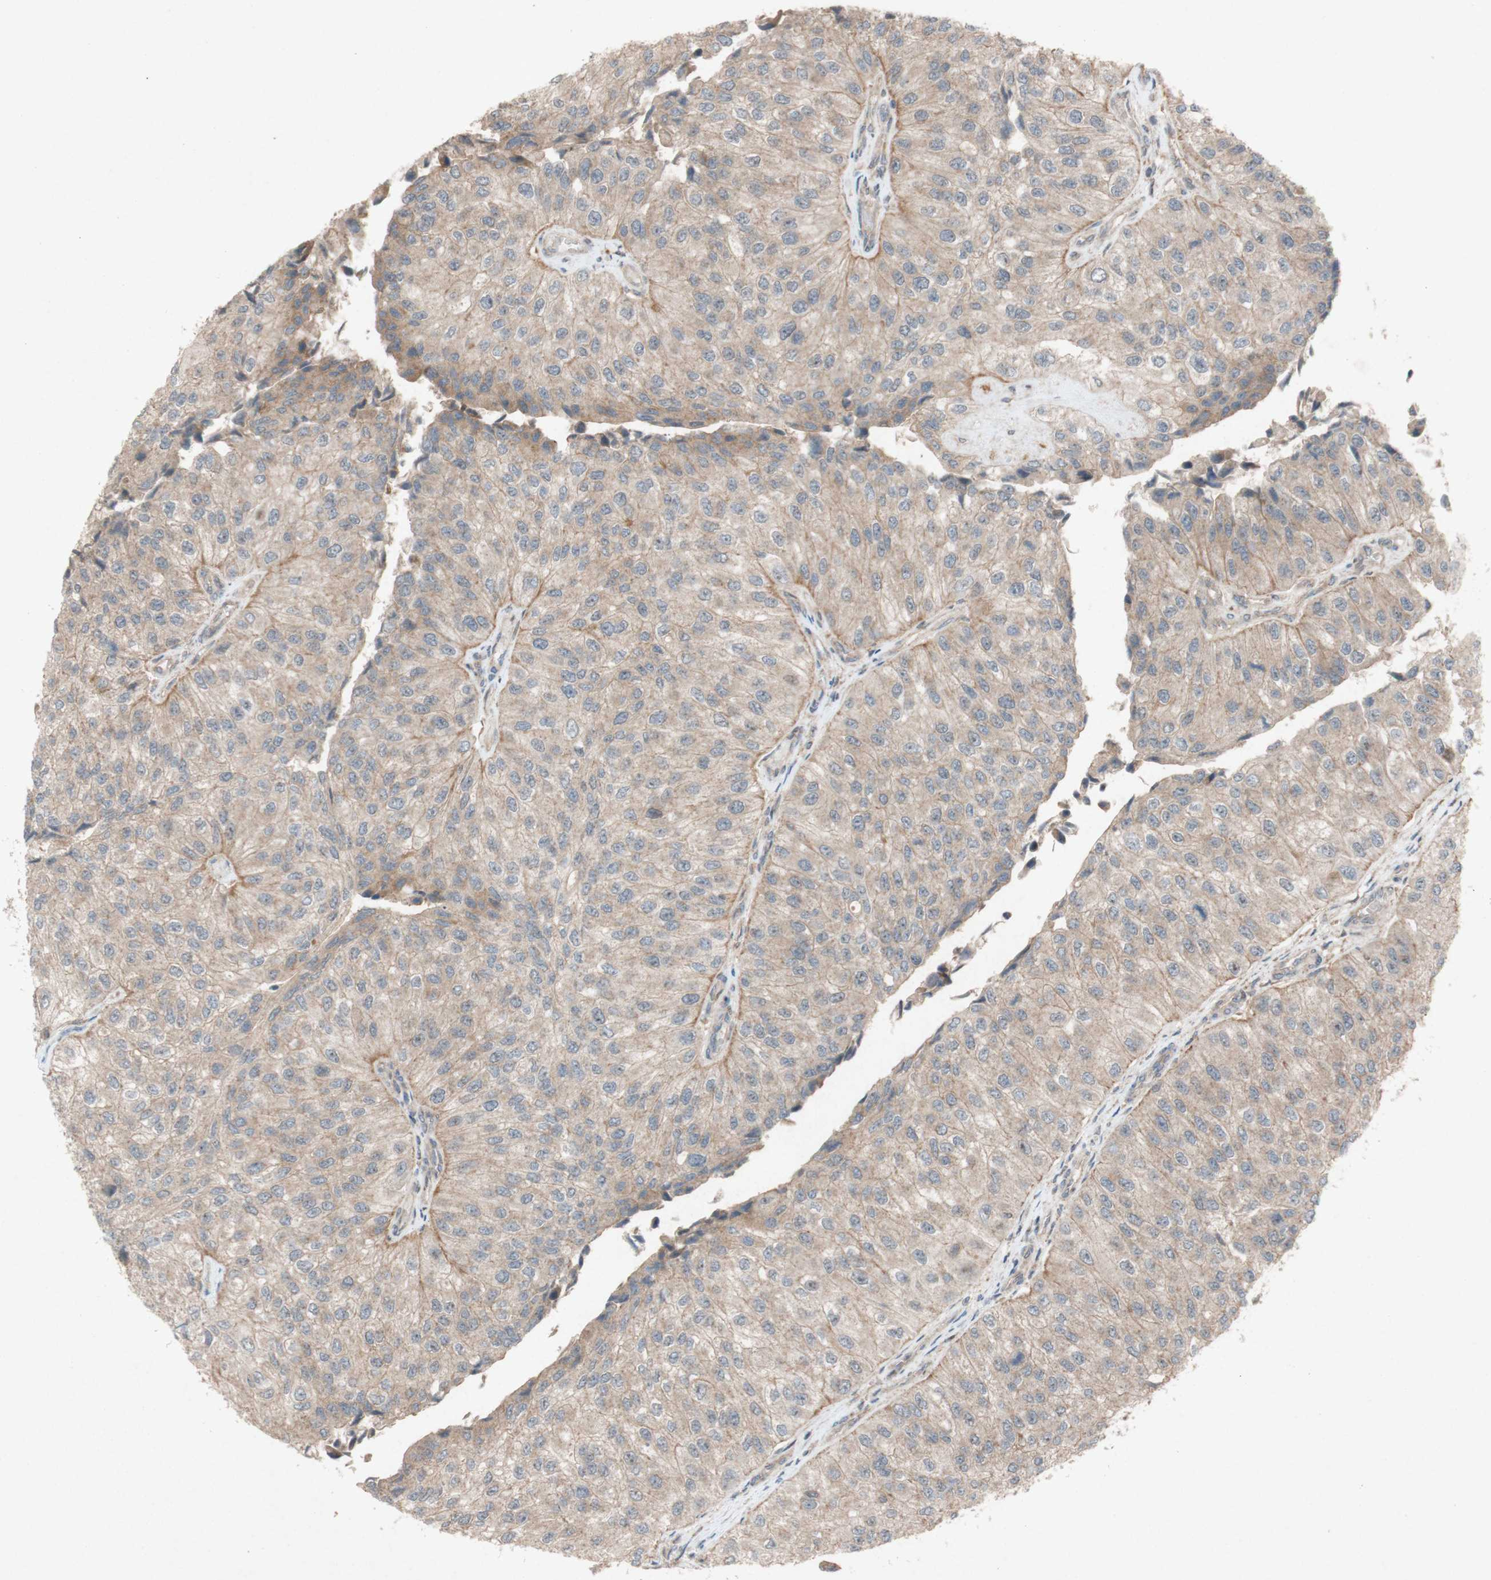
{"staining": {"intensity": "weak", "quantity": ">75%", "location": "cytoplasmic/membranous"}, "tissue": "urothelial cancer", "cell_type": "Tumor cells", "image_type": "cancer", "snomed": [{"axis": "morphology", "description": "Urothelial carcinoma, High grade"}, {"axis": "topography", "description": "Kidney"}, {"axis": "topography", "description": "Urinary bladder"}], "caption": "Immunohistochemical staining of human high-grade urothelial carcinoma displays weak cytoplasmic/membranous protein positivity in approximately >75% of tumor cells.", "gene": "ATP6V1F", "patient": {"sex": "male", "age": 77}}